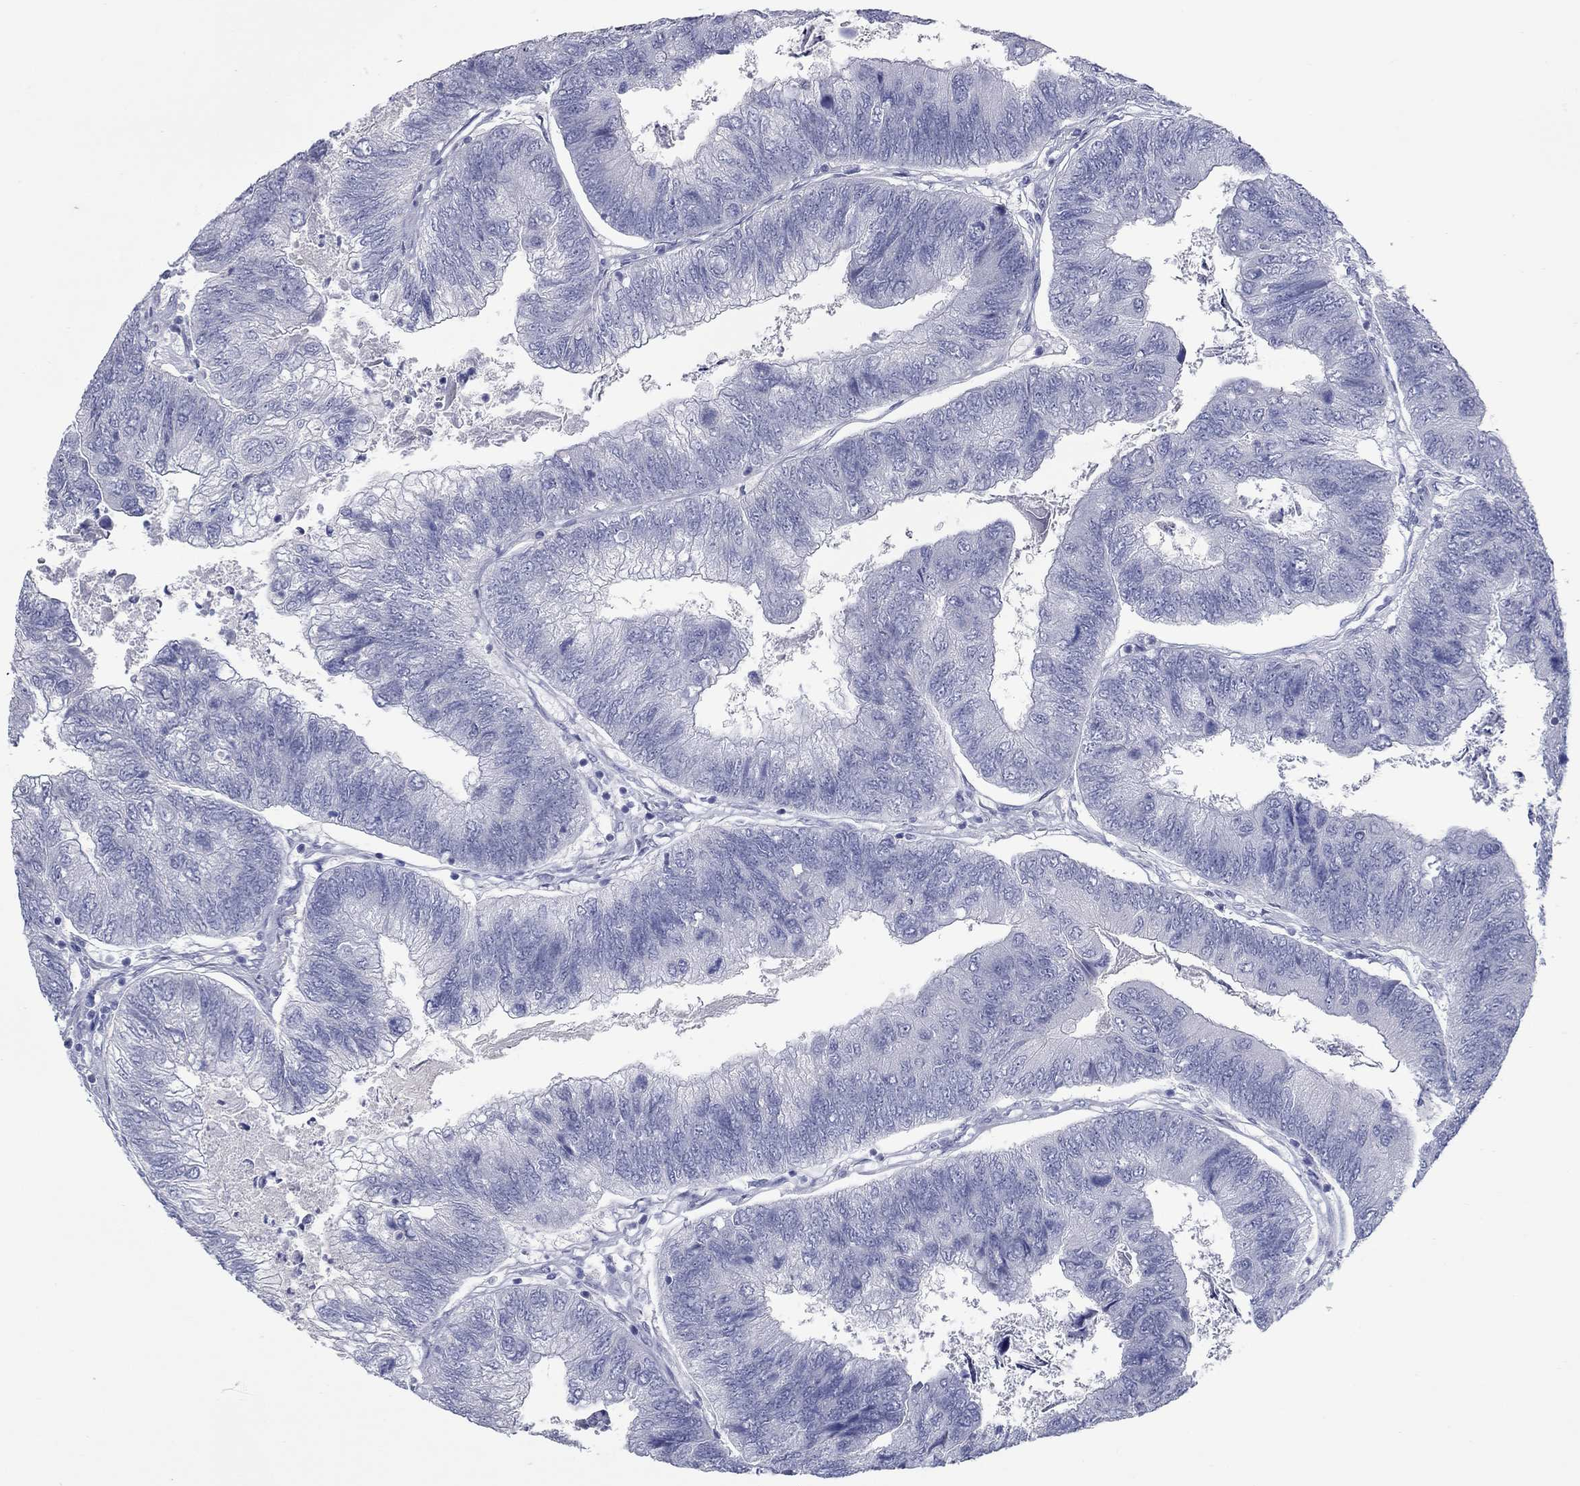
{"staining": {"intensity": "negative", "quantity": "none", "location": "none"}, "tissue": "colorectal cancer", "cell_type": "Tumor cells", "image_type": "cancer", "snomed": [{"axis": "morphology", "description": "Adenocarcinoma, NOS"}, {"axis": "topography", "description": "Colon"}], "caption": "Adenocarcinoma (colorectal) was stained to show a protein in brown. There is no significant expression in tumor cells.", "gene": "KIRREL2", "patient": {"sex": "female", "age": 67}}